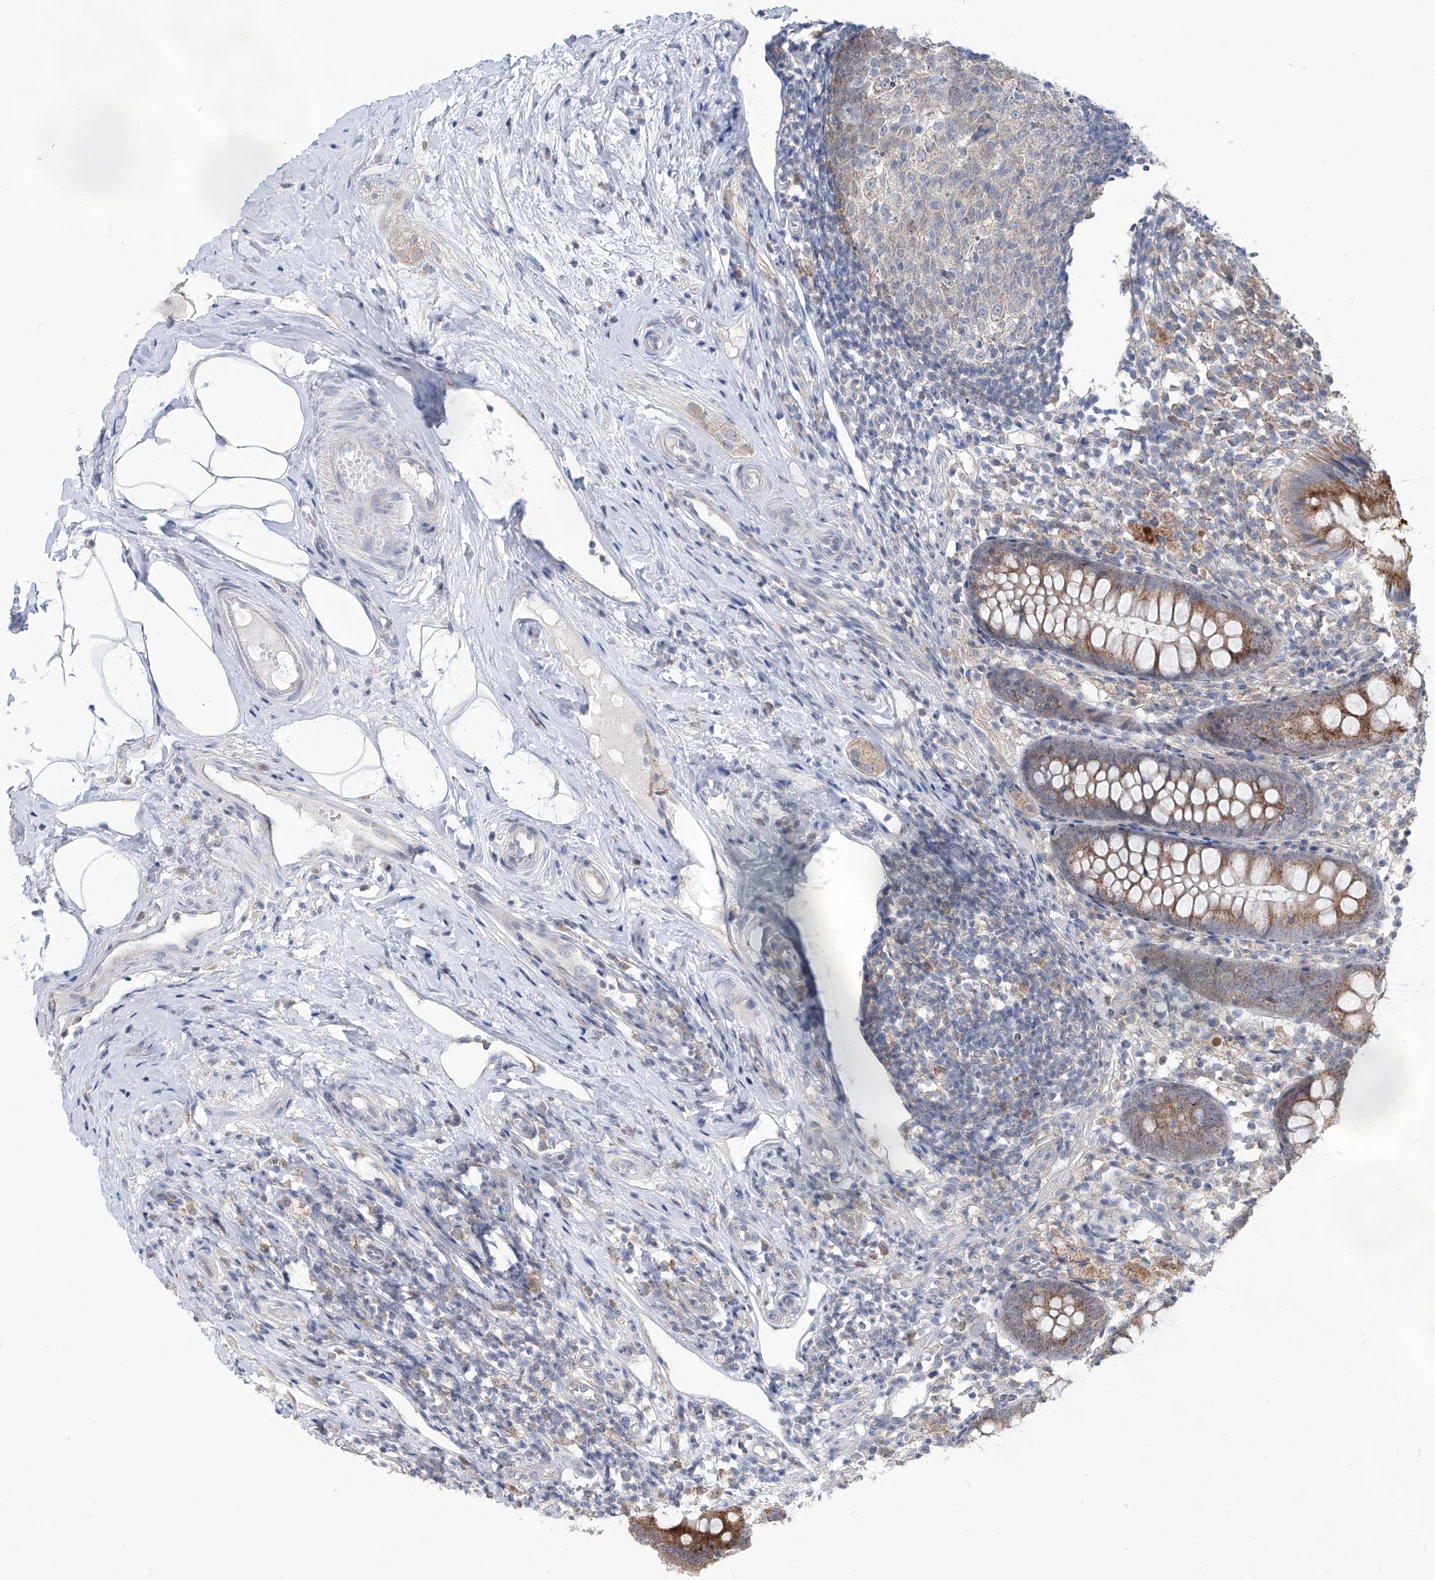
{"staining": {"intensity": "moderate", "quantity": "25%-75%", "location": "cytoplasmic/membranous"}, "tissue": "appendix", "cell_type": "Glandular cells", "image_type": "normal", "snomed": [{"axis": "morphology", "description": "Normal tissue, NOS"}, {"axis": "topography", "description": "Appendix"}], "caption": "Glandular cells exhibit medium levels of moderate cytoplasmic/membranous staining in approximately 25%-75% of cells in unremarkable appendix.", "gene": "AGPS", "patient": {"sex": "female", "age": 20}}